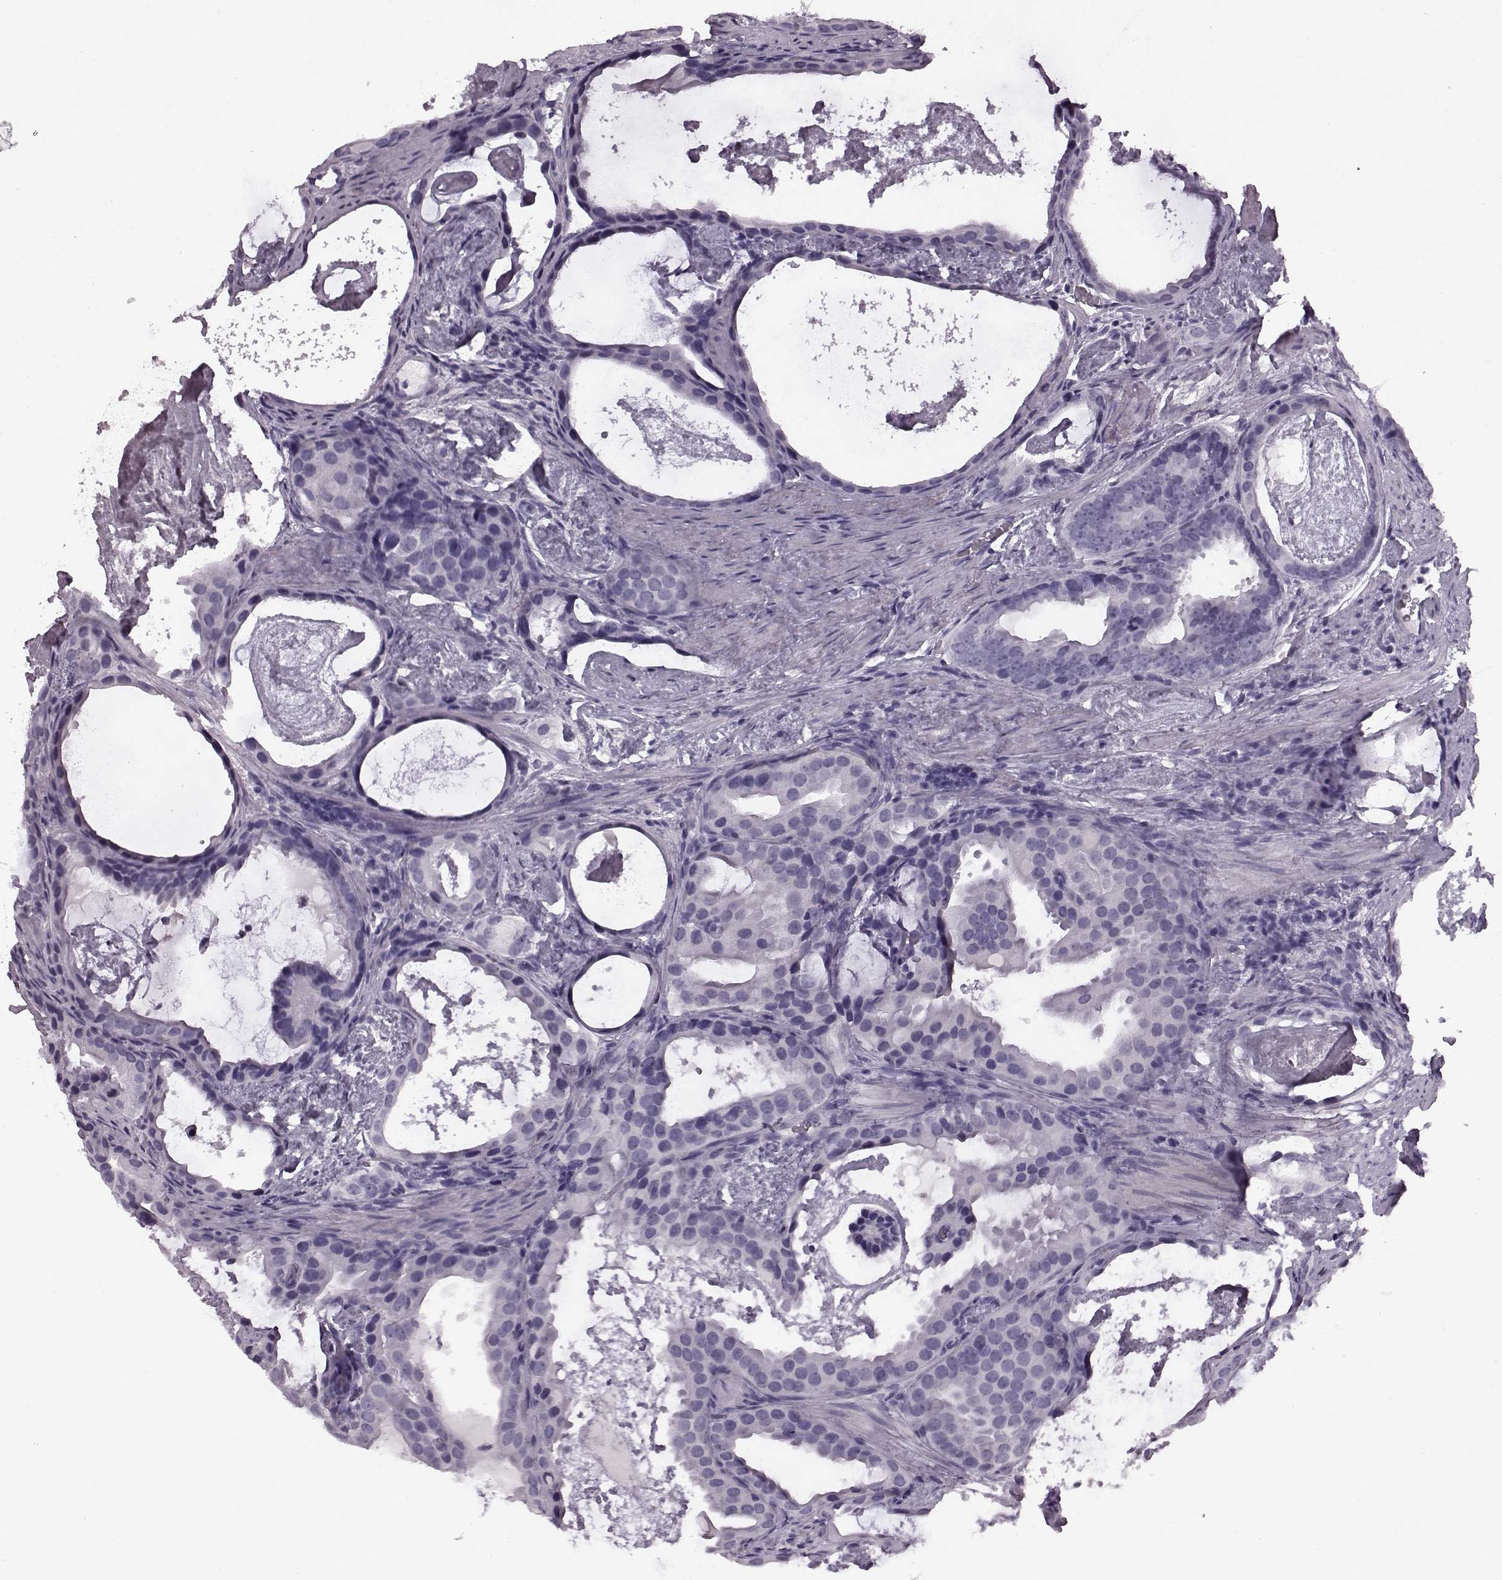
{"staining": {"intensity": "negative", "quantity": "none", "location": "none"}, "tissue": "prostate cancer", "cell_type": "Tumor cells", "image_type": "cancer", "snomed": [{"axis": "morphology", "description": "Adenocarcinoma, Low grade"}, {"axis": "topography", "description": "Prostate and seminal vesicle, NOS"}], "caption": "This is a histopathology image of immunohistochemistry (IHC) staining of prostate low-grade adenocarcinoma, which shows no expression in tumor cells.", "gene": "AIPL1", "patient": {"sex": "male", "age": 71}}